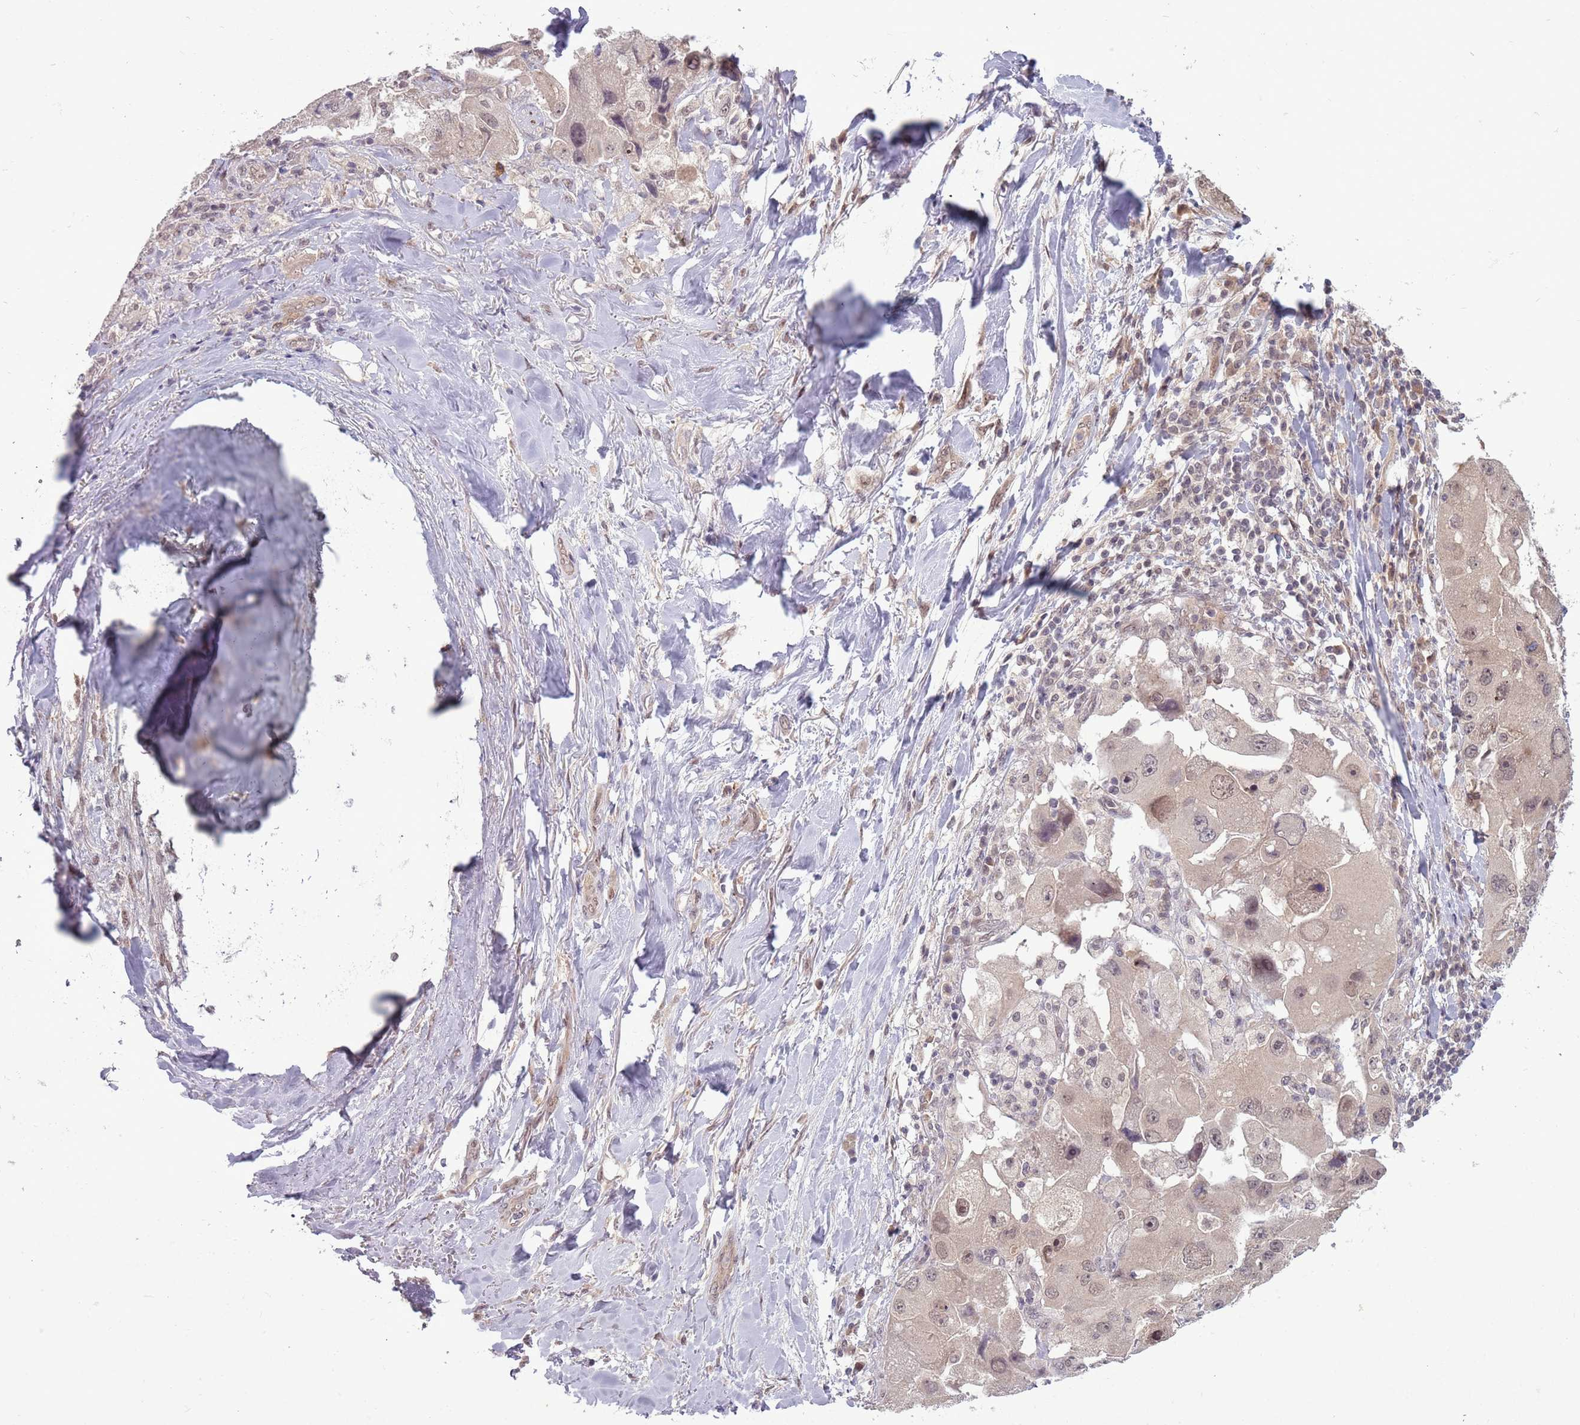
{"staining": {"intensity": "weak", "quantity": "<25%", "location": "cytoplasmic/membranous,nuclear"}, "tissue": "lung cancer", "cell_type": "Tumor cells", "image_type": "cancer", "snomed": [{"axis": "morphology", "description": "Adenocarcinoma, NOS"}, {"axis": "topography", "description": "Lung"}], "caption": "A photomicrograph of human adenocarcinoma (lung) is negative for staining in tumor cells.", "gene": "ADAMTS3", "patient": {"sex": "female", "age": 54}}